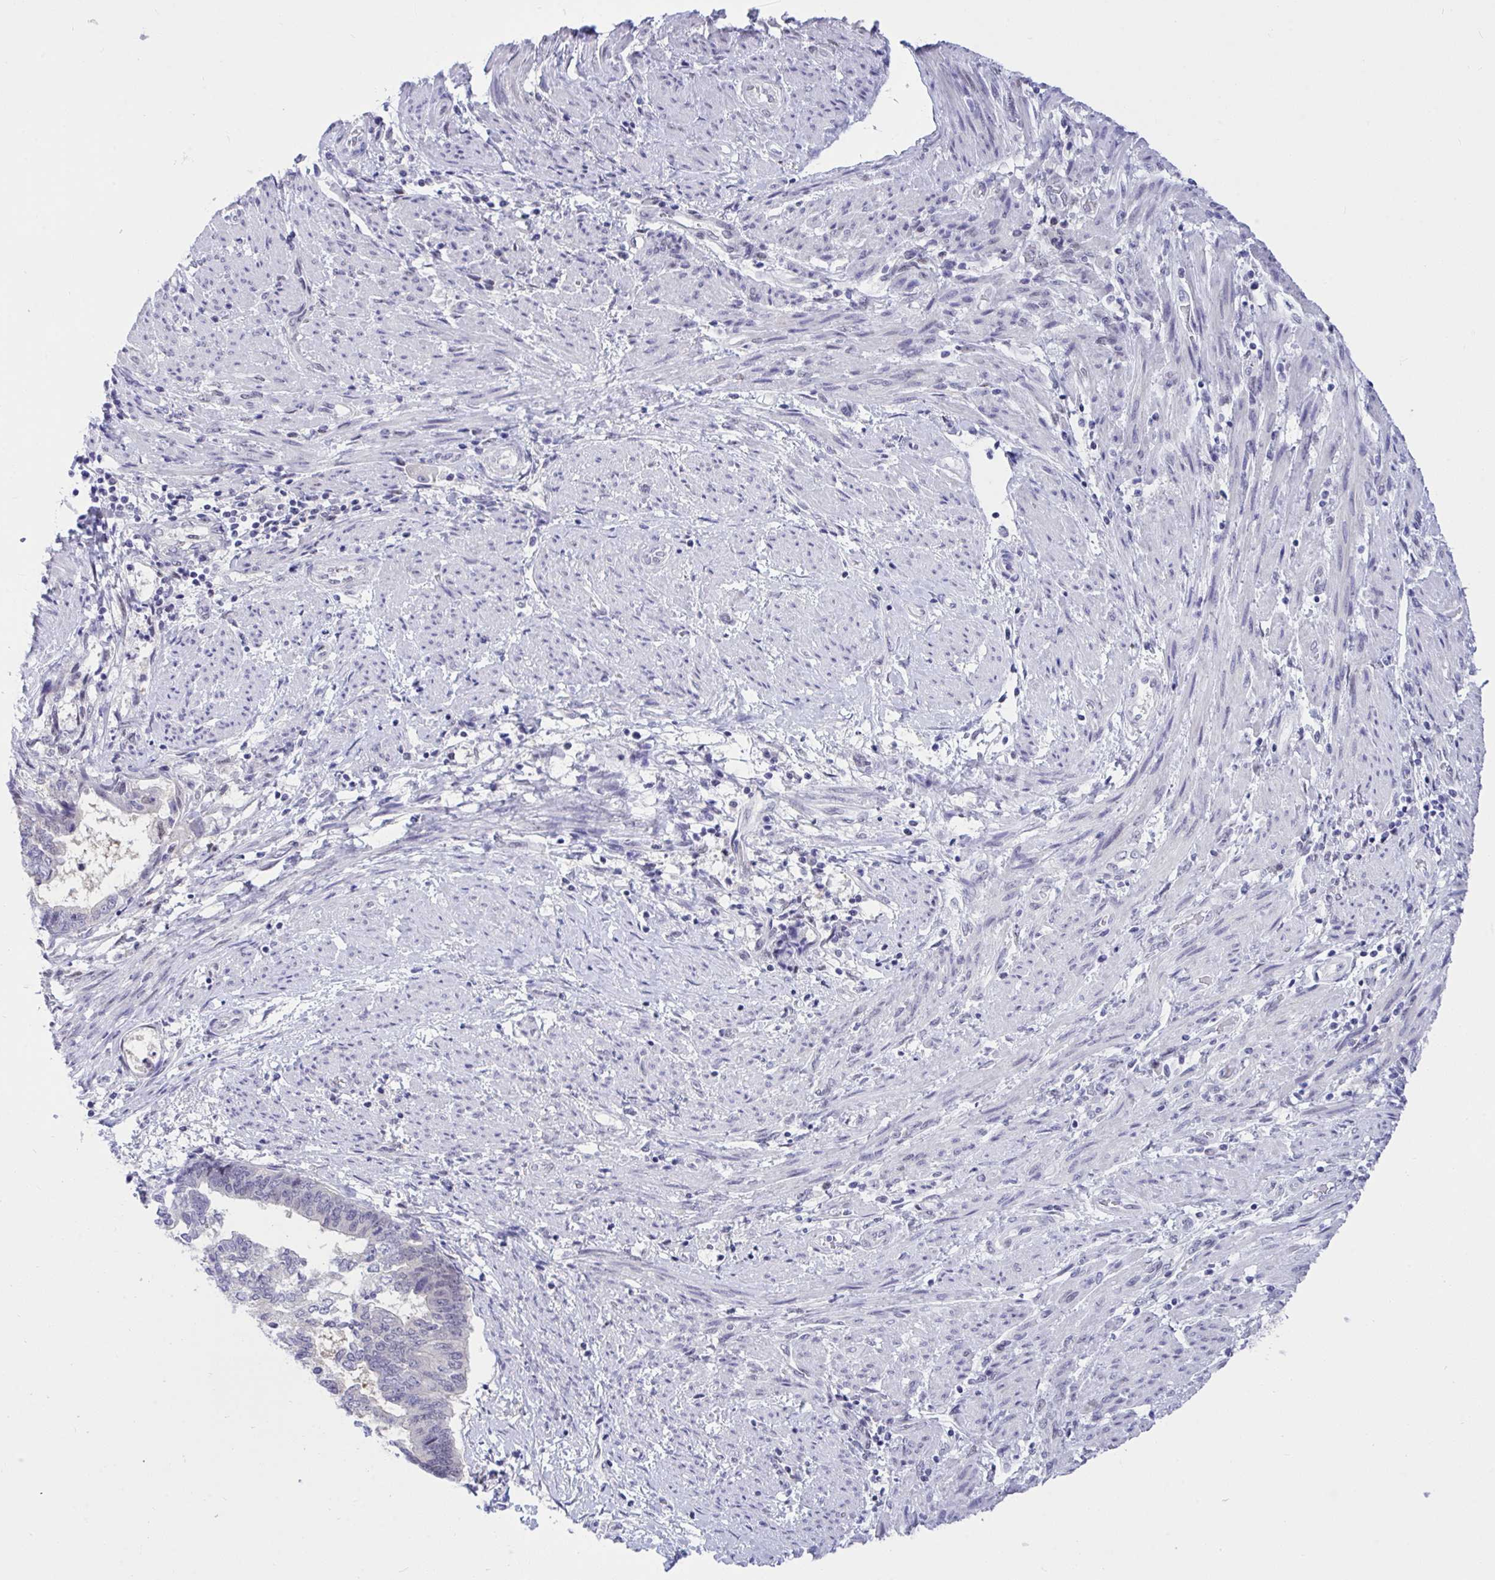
{"staining": {"intensity": "negative", "quantity": "none", "location": "none"}, "tissue": "endometrial cancer", "cell_type": "Tumor cells", "image_type": "cancer", "snomed": [{"axis": "morphology", "description": "Adenocarcinoma, NOS"}, {"axis": "topography", "description": "Endometrium"}], "caption": "Immunohistochemical staining of human adenocarcinoma (endometrial) reveals no significant staining in tumor cells.", "gene": "THOP1", "patient": {"sex": "female", "age": 65}}